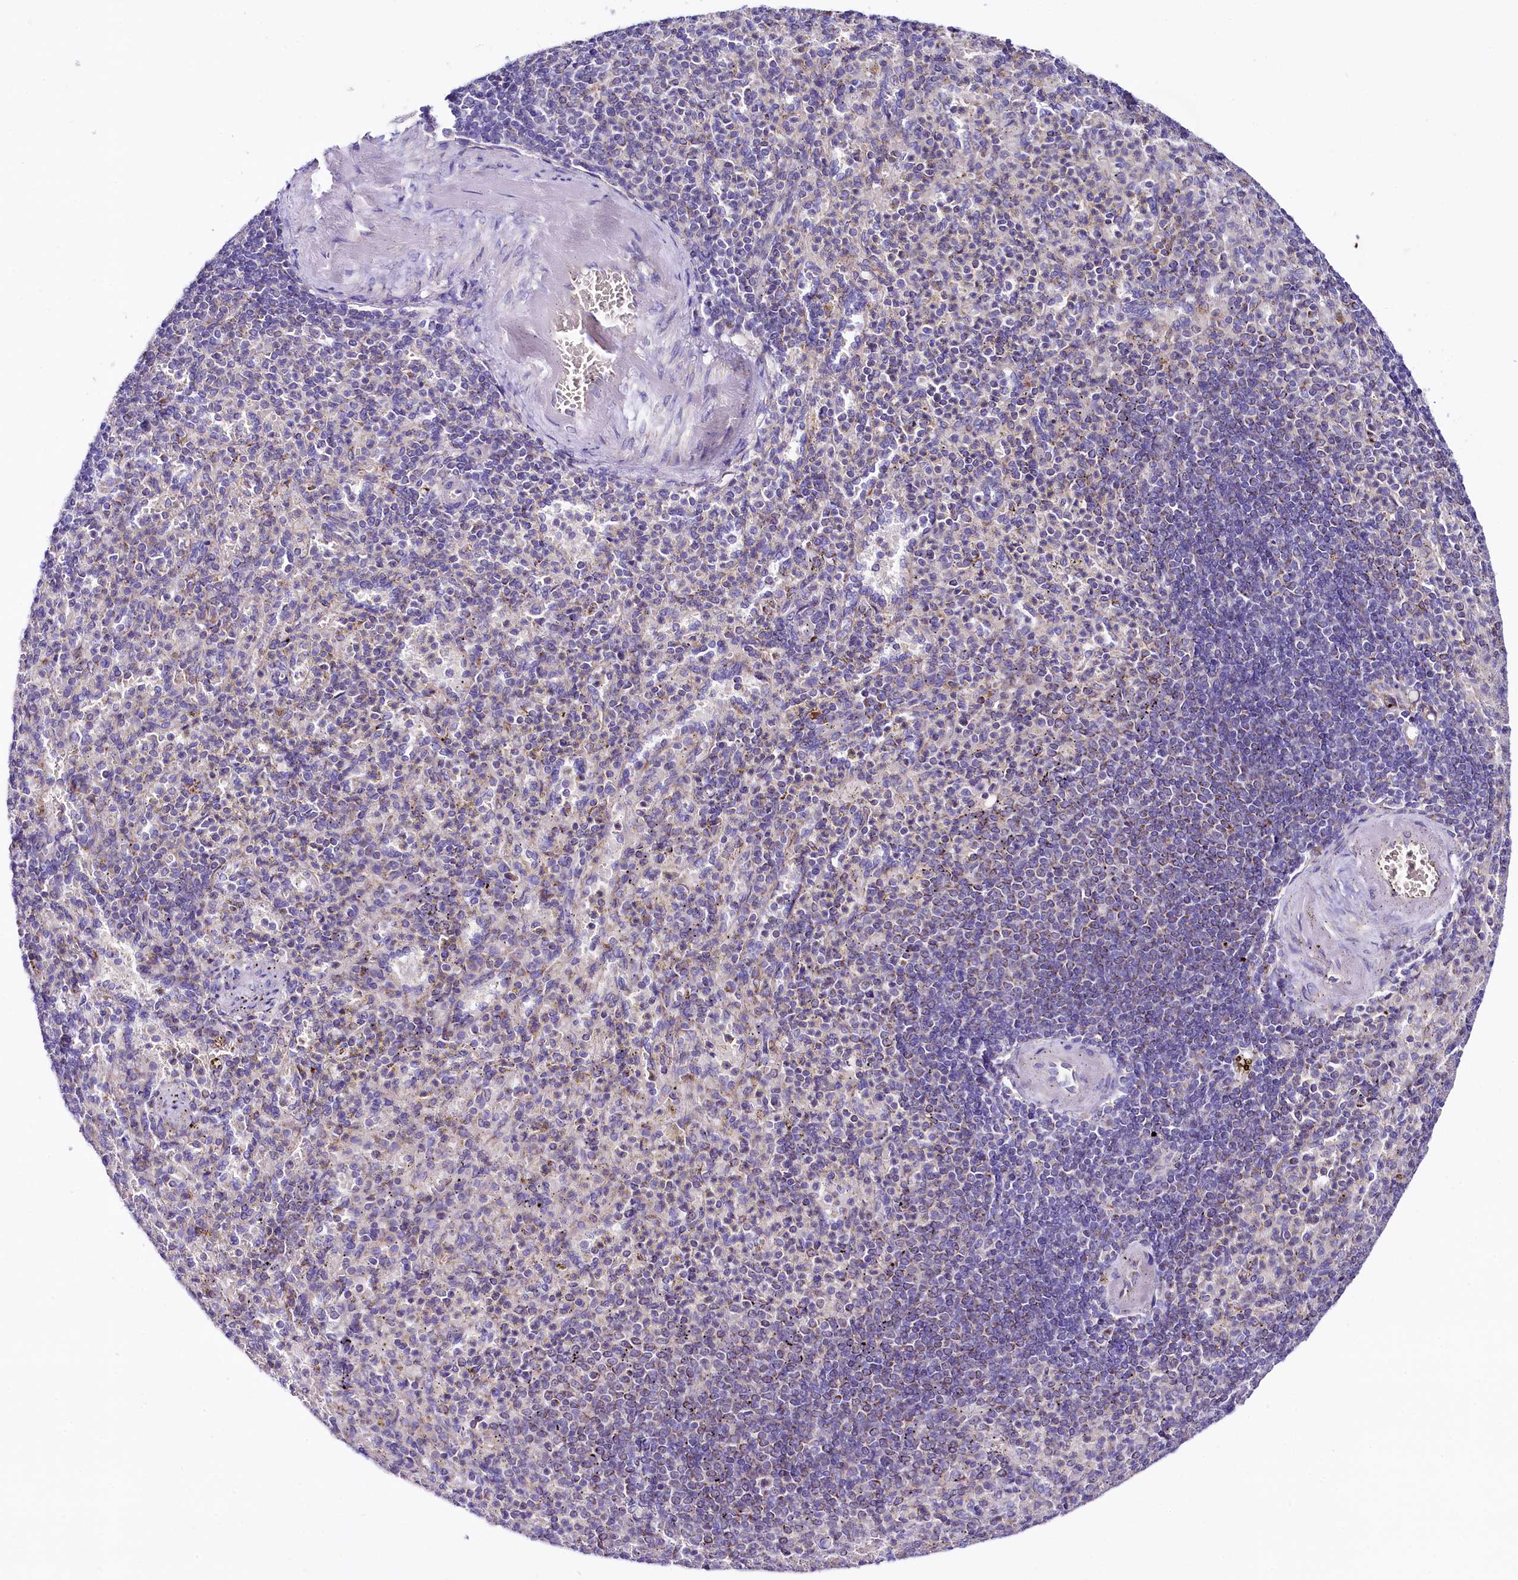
{"staining": {"intensity": "weak", "quantity": "<25%", "location": "cytoplasmic/membranous"}, "tissue": "spleen", "cell_type": "Cells in red pulp", "image_type": "normal", "snomed": [{"axis": "morphology", "description": "Normal tissue, NOS"}, {"axis": "topography", "description": "Spleen"}], "caption": "Benign spleen was stained to show a protein in brown. There is no significant staining in cells in red pulp. The staining is performed using DAB (3,3'-diaminobenzidine) brown chromogen with nuclei counter-stained in using hematoxylin.", "gene": "CEP295", "patient": {"sex": "female", "age": 74}}